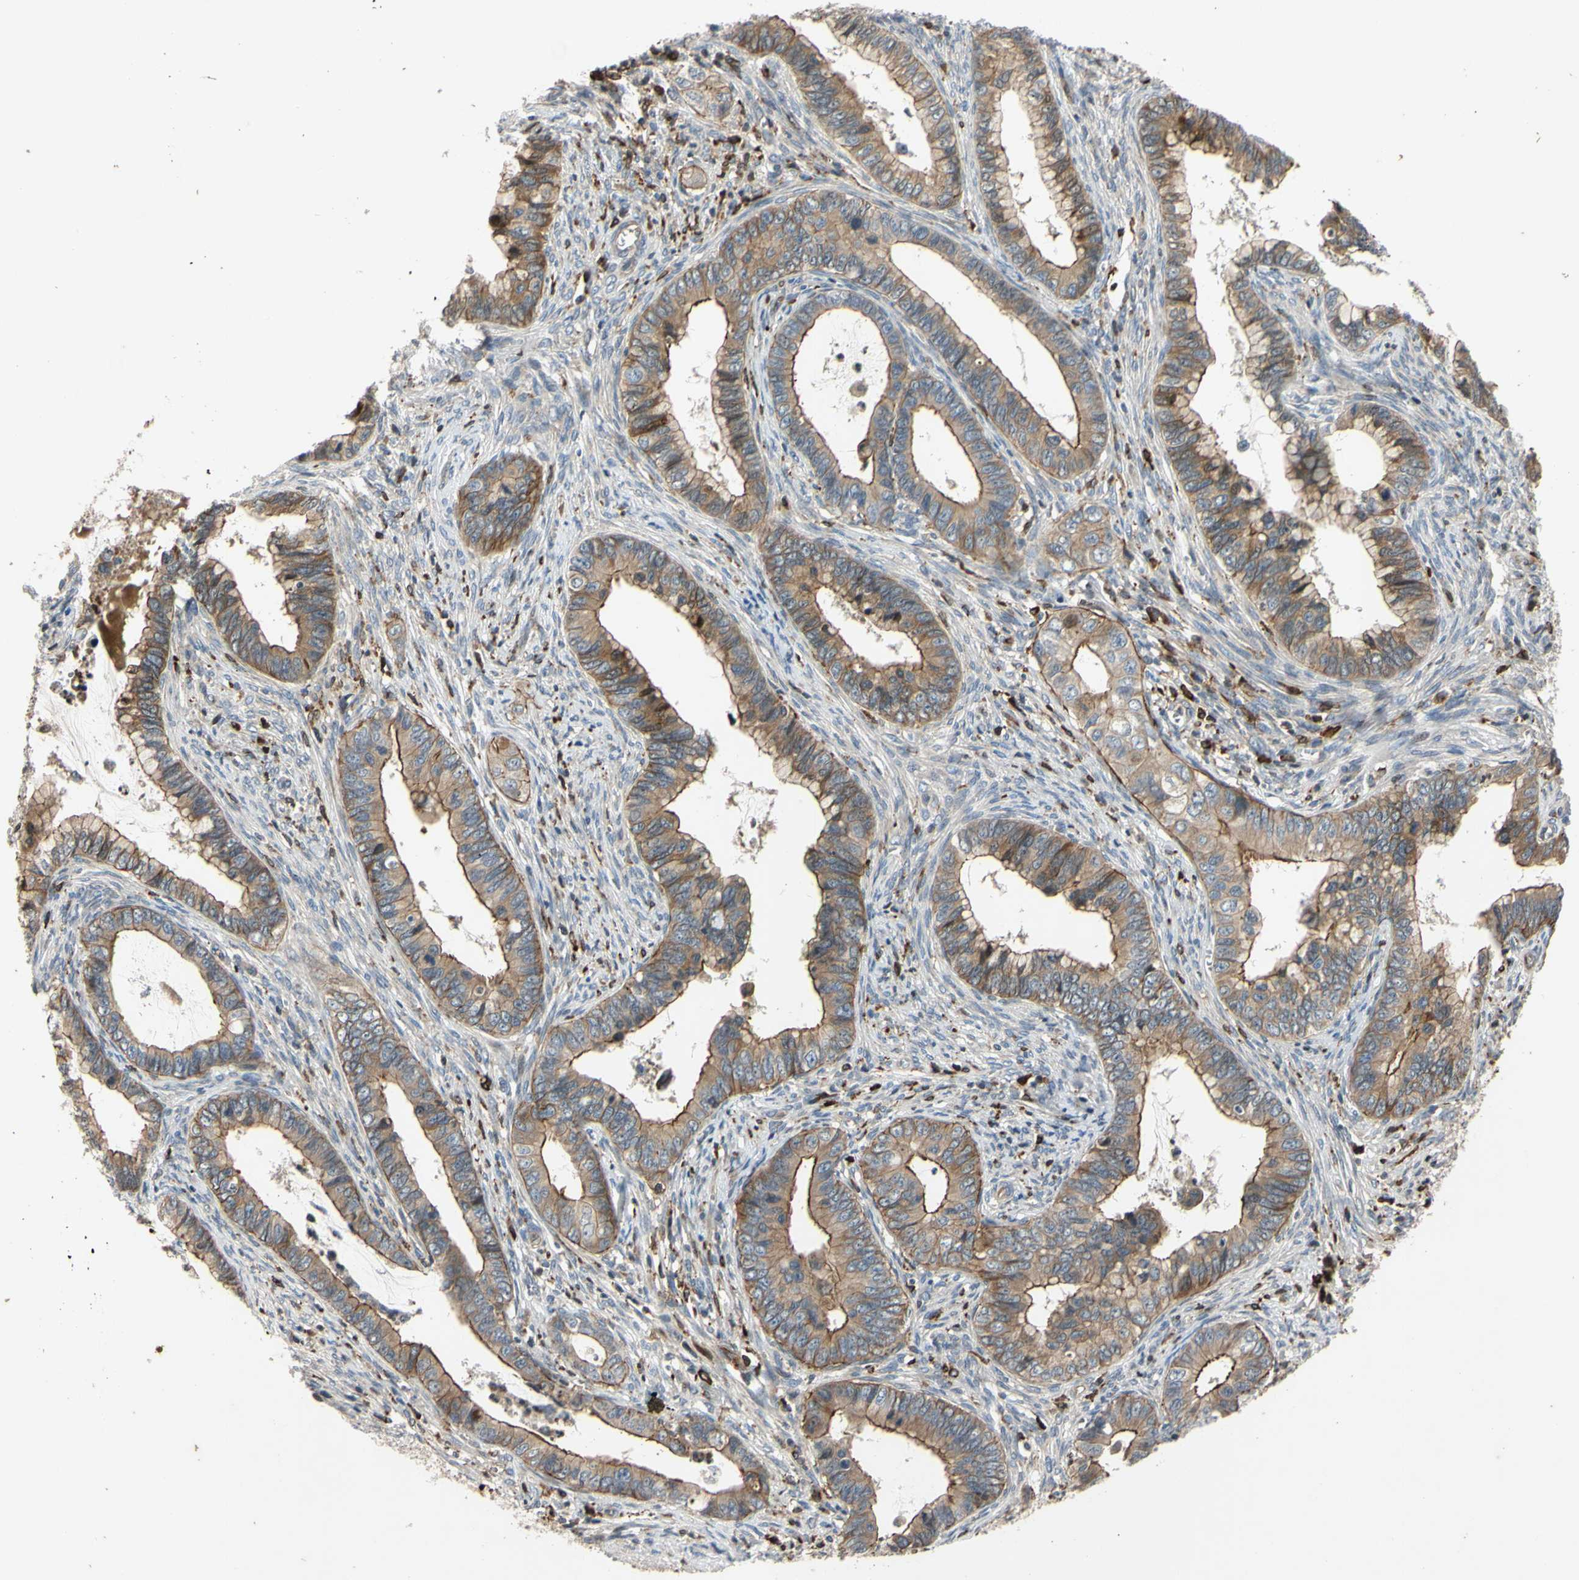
{"staining": {"intensity": "moderate", "quantity": ">75%", "location": "cytoplasmic/membranous"}, "tissue": "cervical cancer", "cell_type": "Tumor cells", "image_type": "cancer", "snomed": [{"axis": "morphology", "description": "Adenocarcinoma, NOS"}, {"axis": "topography", "description": "Cervix"}], "caption": "Immunohistochemistry of cervical cancer (adenocarcinoma) demonstrates medium levels of moderate cytoplasmic/membranous positivity in about >75% of tumor cells.", "gene": "PLXNA2", "patient": {"sex": "female", "age": 44}}